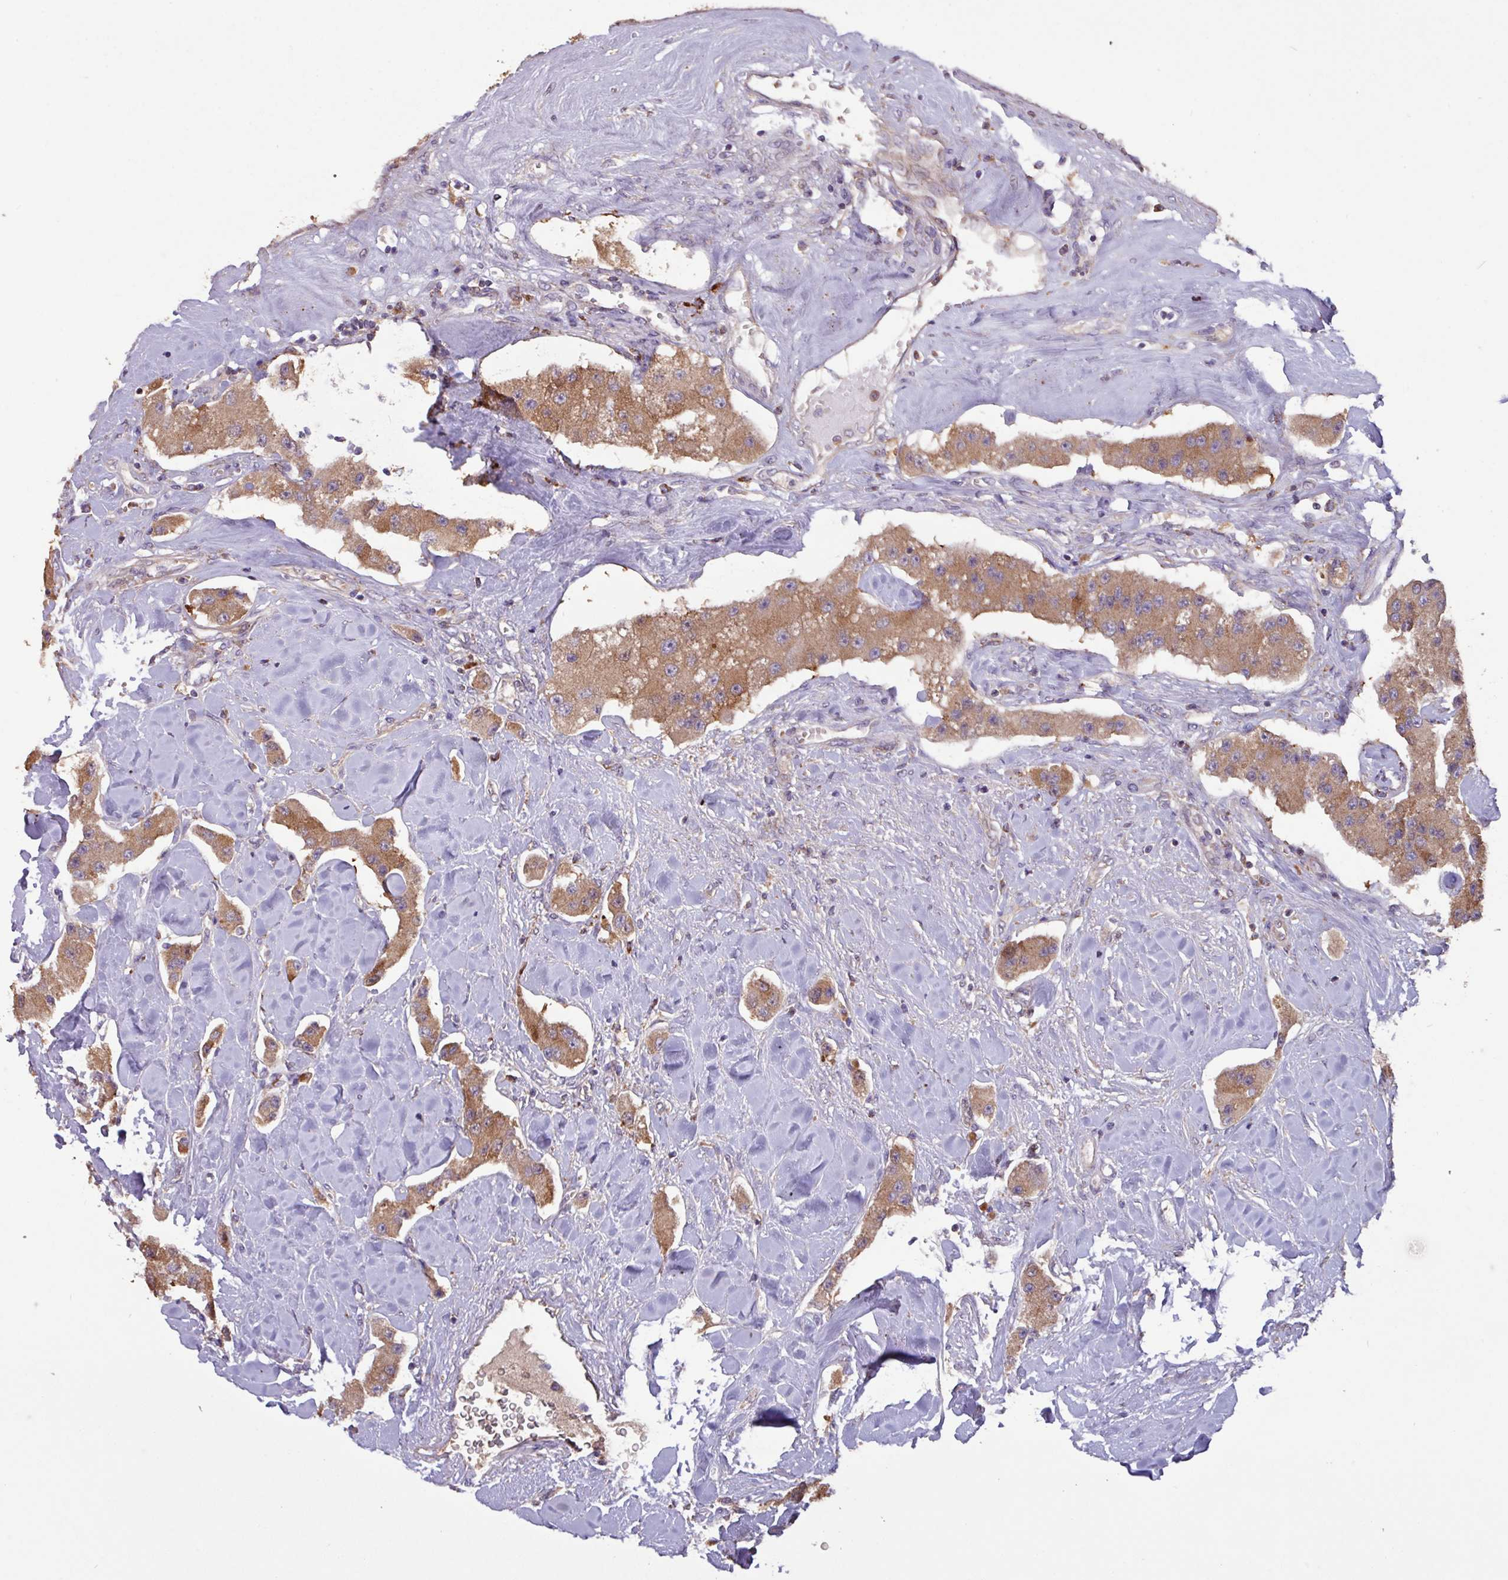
{"staining": {"intensity": "moderate", "quantity": ">75%", "location": "cytoplasmic/membranous"}, "tissue": "carcinoid", "cell_type": "Tumor cells", "image_type": "cancer", "snomed": [{"axis": "morphology", "description": "Carcinoid, malignant, NOS"}, {"axis": "topography", "description": "Pancreas"}], "caption": "Immunohistochemistry histopathology image of neoplastic tissue: human malignant carcinoid stained using immunohistochemistry (IHC) exhibits medium levels of moderate protein expression localized specifically in the cytoplasmic/membranous of tumor cells, appearing as a cytoplasmic/membranous brown color.", "gene": "PTPRQ", "patient": {"sex": "male", "age": 41}}